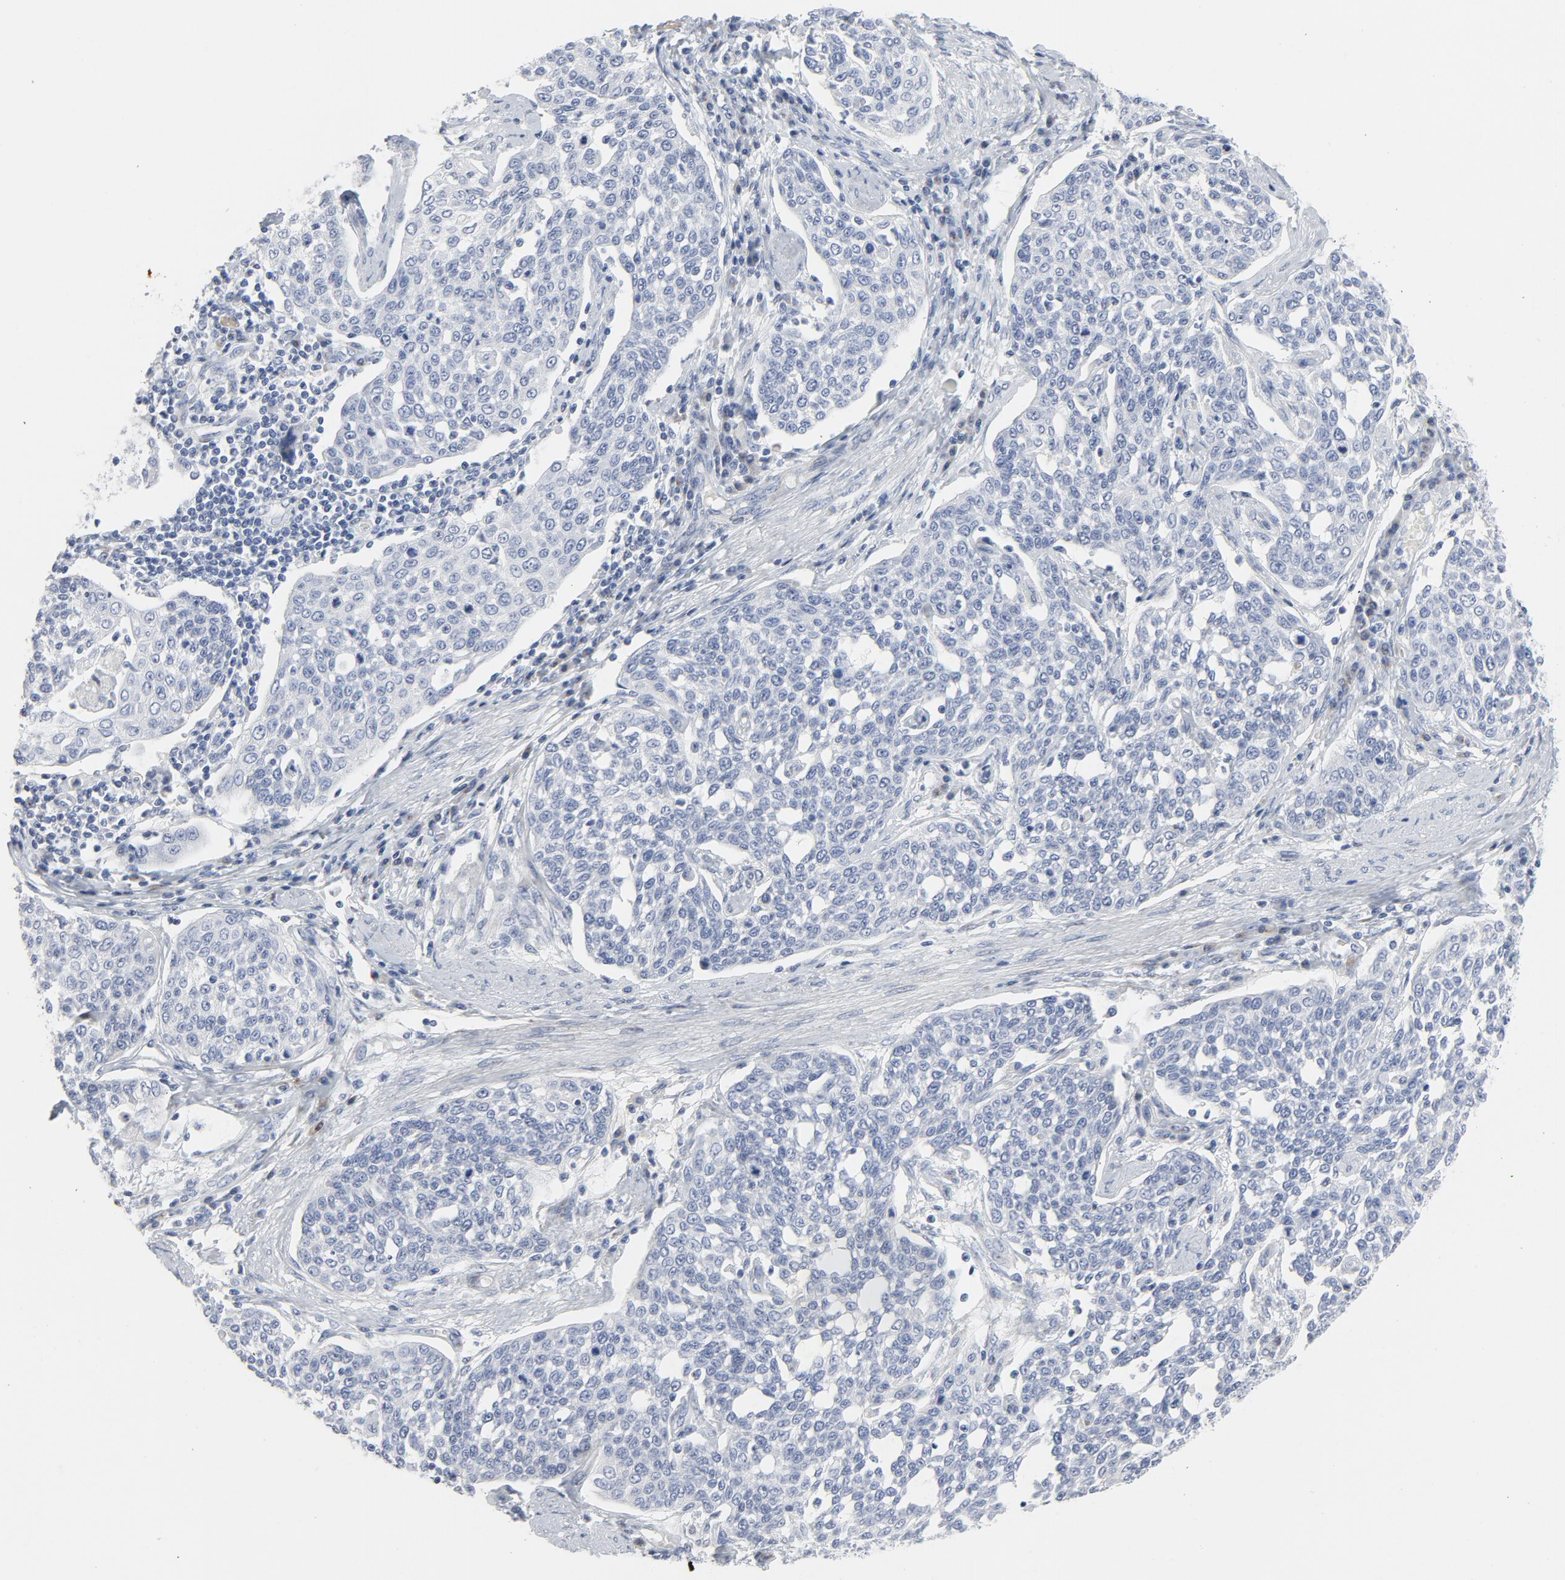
{"staining": {"intensity": "weak", "quantity": "<25%", "location": "cytoplasmic/membranous"}, "tissue": "cervical cancer", "cell_type": "Tumor cells", "image_type": "cancer", "snomed": [{"axis": "morphology", "description": "Squamous cell carcinoma, NOS"}, {"axis": "topography", "description": "Cervix"}], "caption": "High magnification brightfield microscopy of squamous cell carcinoma (cervical) stained with DAB (brown) and counterstained with hematoxylin (blue): tumor cells show no significant positivity.", "gene": "TUBB1", "patient": {"sex": "female", "age": 34}}